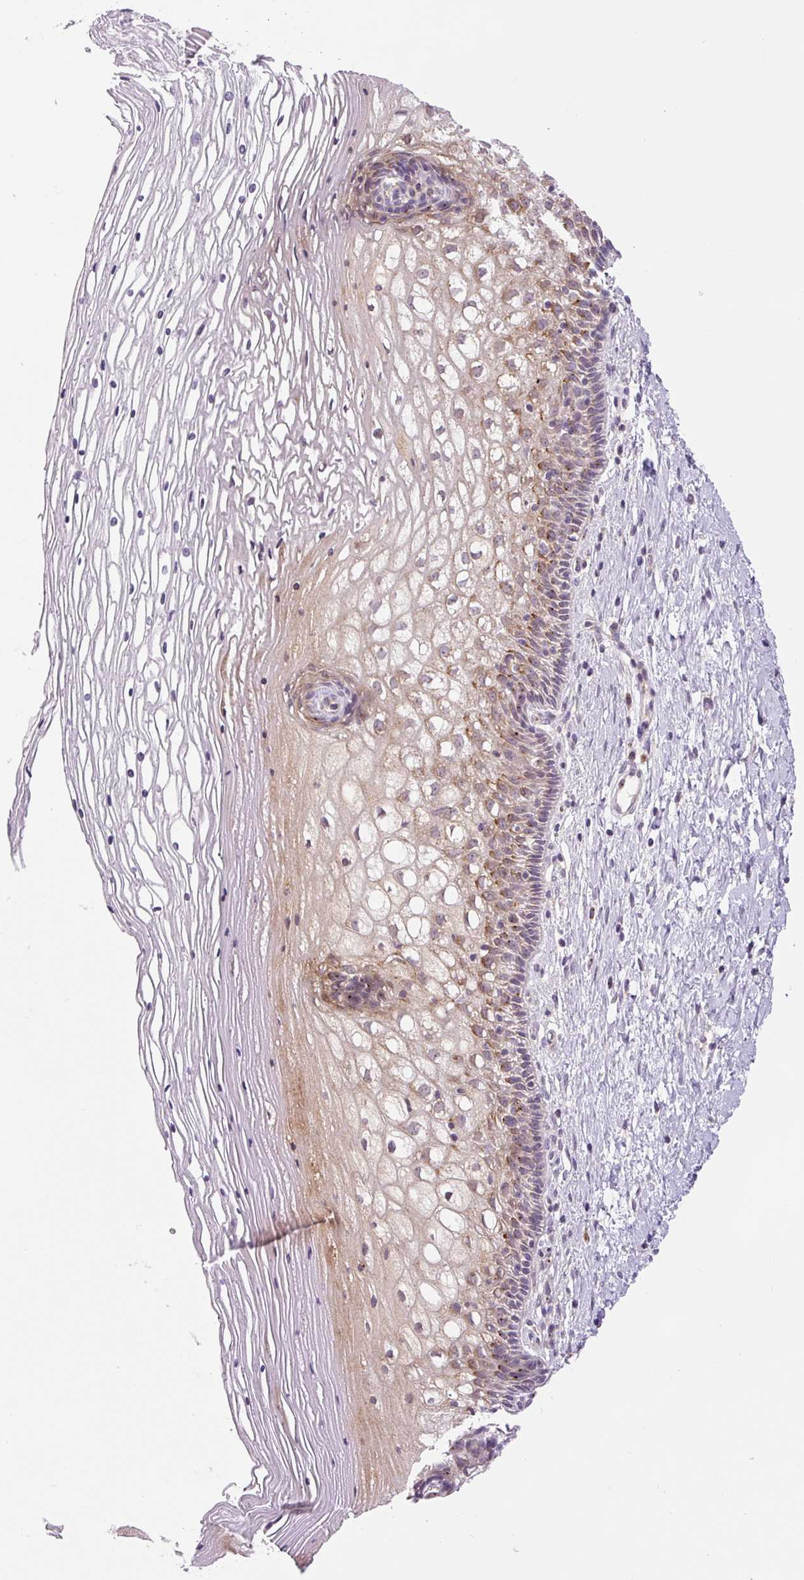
{"staining": {"intensity": "moderate", "quantity": "<25%", "location": "cytoplasmic/membranous"}, "tissue": "cervix", "cell_type": "Glandular cells", "image_type": "normal", "snomed": [{"axis": "morphology", "description": "Normal tissue, NOS"}, {"axis": "topography", "description": "Cervix"}], "caption": "Cervix stained with immunohistochemistry (IHC) exhibits moderate cytoplasmic/membranous staining in approximately <25% of glandular cells. The staining was performed using DAB, with brown indicating positive protein expression. Nuclei are stained blue with hematoxylin.", "gene": "PCM1", "patient": {"sex": "female", "age": 36}}